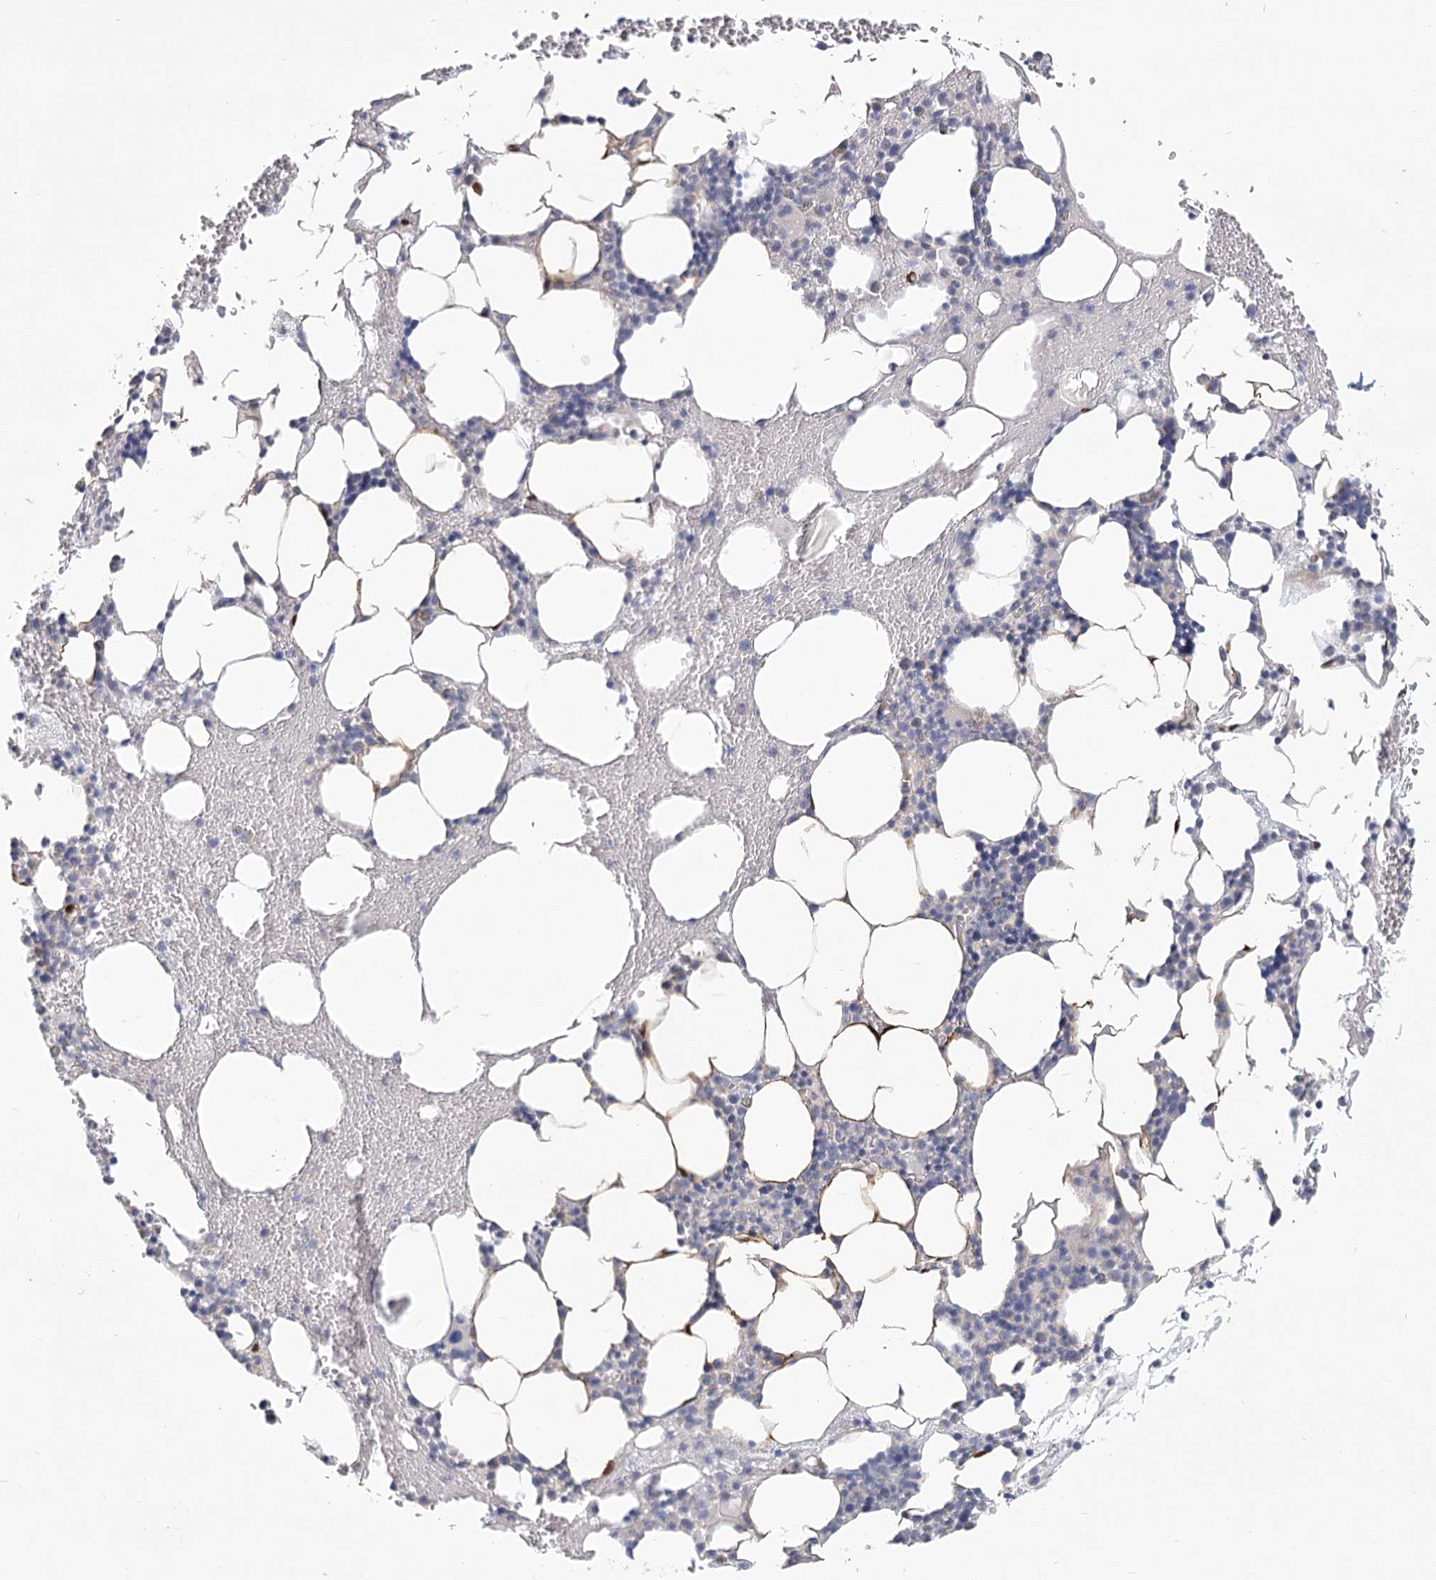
{"staining": {"intensity": "negative", "quantity": "none", "location": "none"}, "tissue": "bone marrow", "cell_type": "Hematopoietic cells", "image_type": "normal", "snomed": [{"axis": "morphology", "description": "Normal tissue, NOS"}, {"axis": "morphology", "description": "Inflammation, NOS"}, {"axis": "topography", "description": "Bone marrow"}], "caption": "IHC micrograph of unremarkable human bone marrow stained for a protein (brown), which exhibits no positivity in hematopoietic cells.", "gene": "CNTLN", "patient": {"sex": "female", "age": 78}}